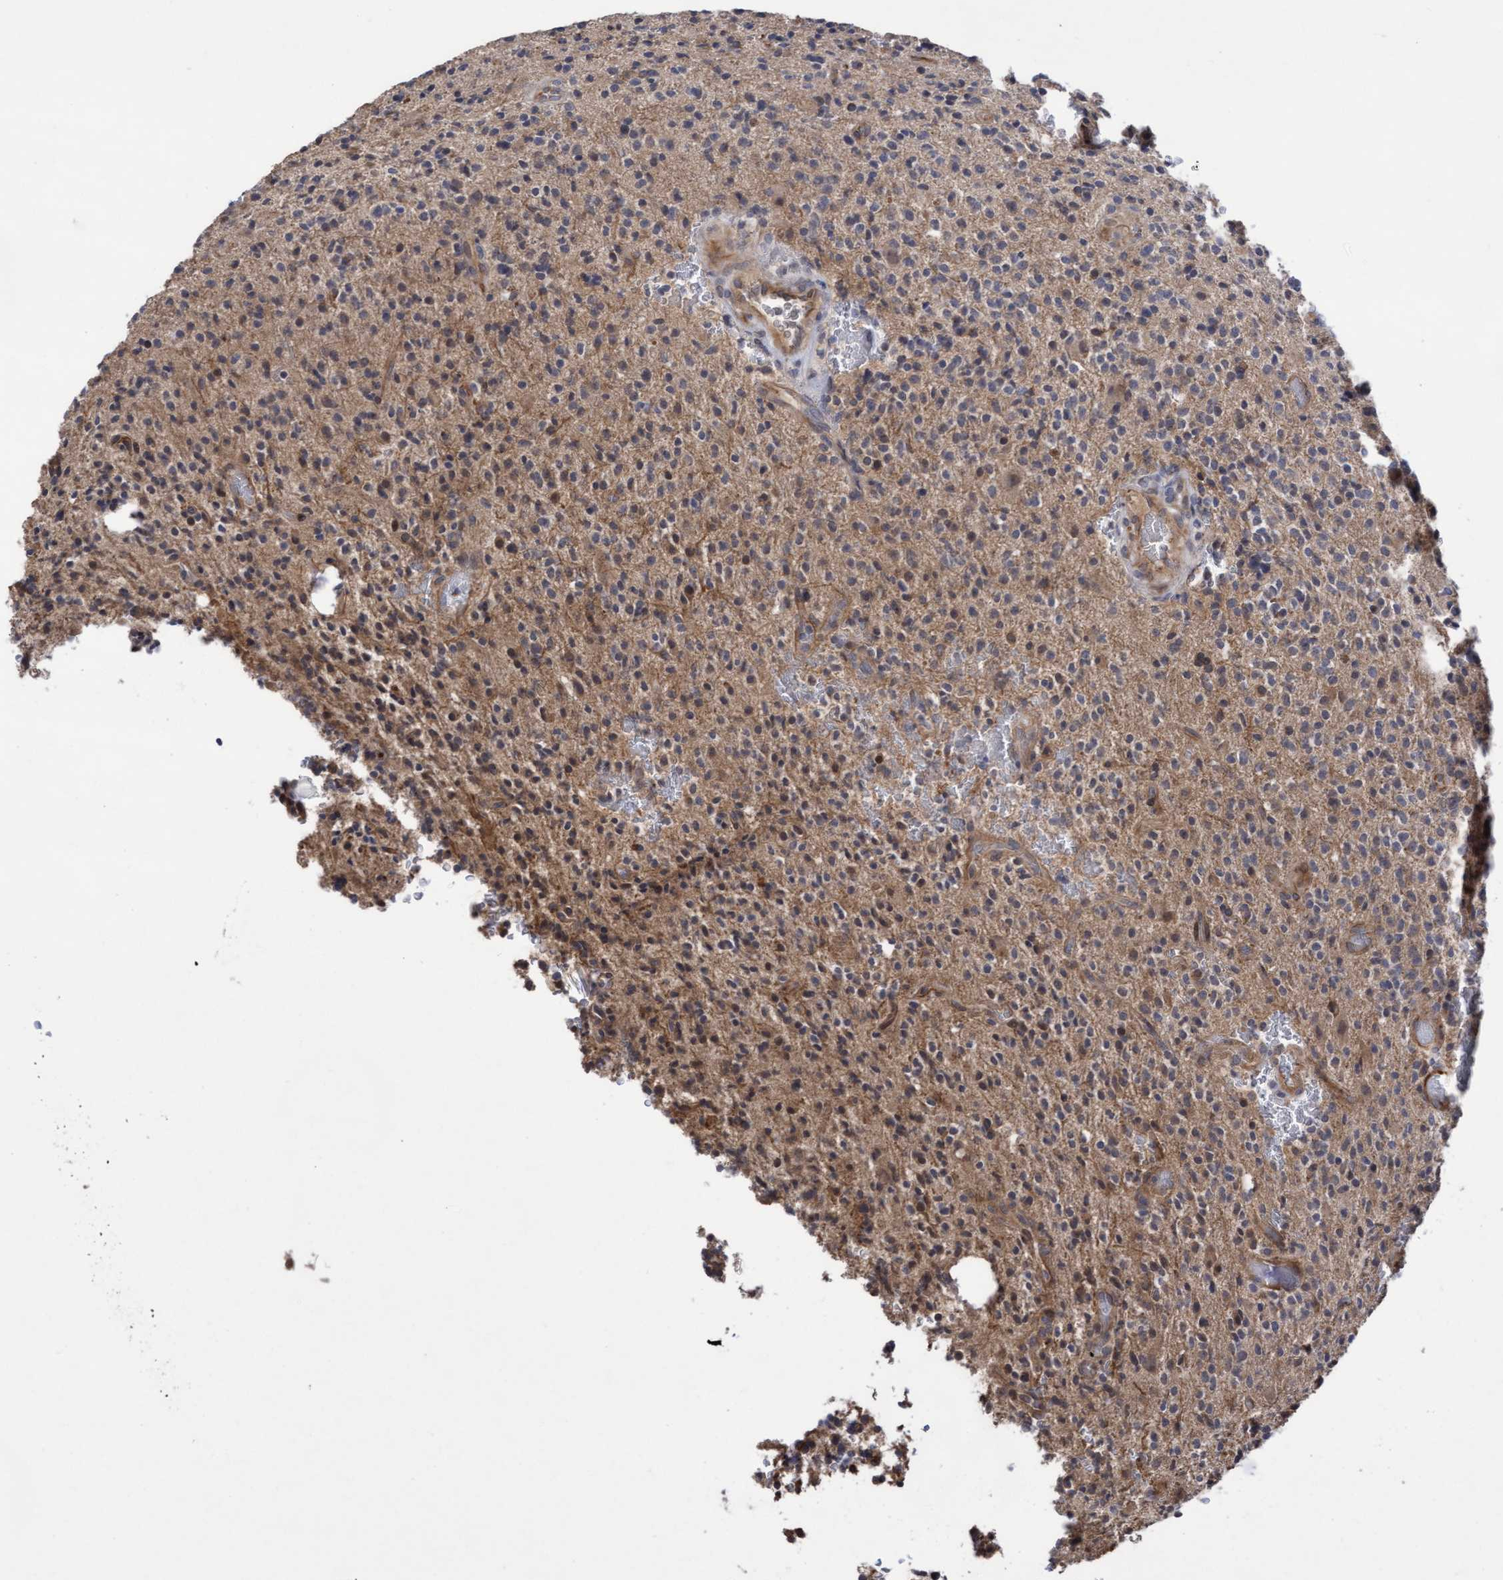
{"staining": {"intensity": "weak", "quantity": "<25%", "location": "cytoplasmic/membranous"}, "tissue": "glioma", "cell_type": "Tumor cells", "image_type": "cancer", "snomed": [{"axis": "morphology", "description": "Glioma, malignant, High grade"}, {"axis": "topography", "description": "Brain"}], "caption": "The micrograph demonstrates no staining of tumor cells in high-grade glioma (malignant).", "gene": "COBL", "patient": {"sex": "male", "age": 34}}